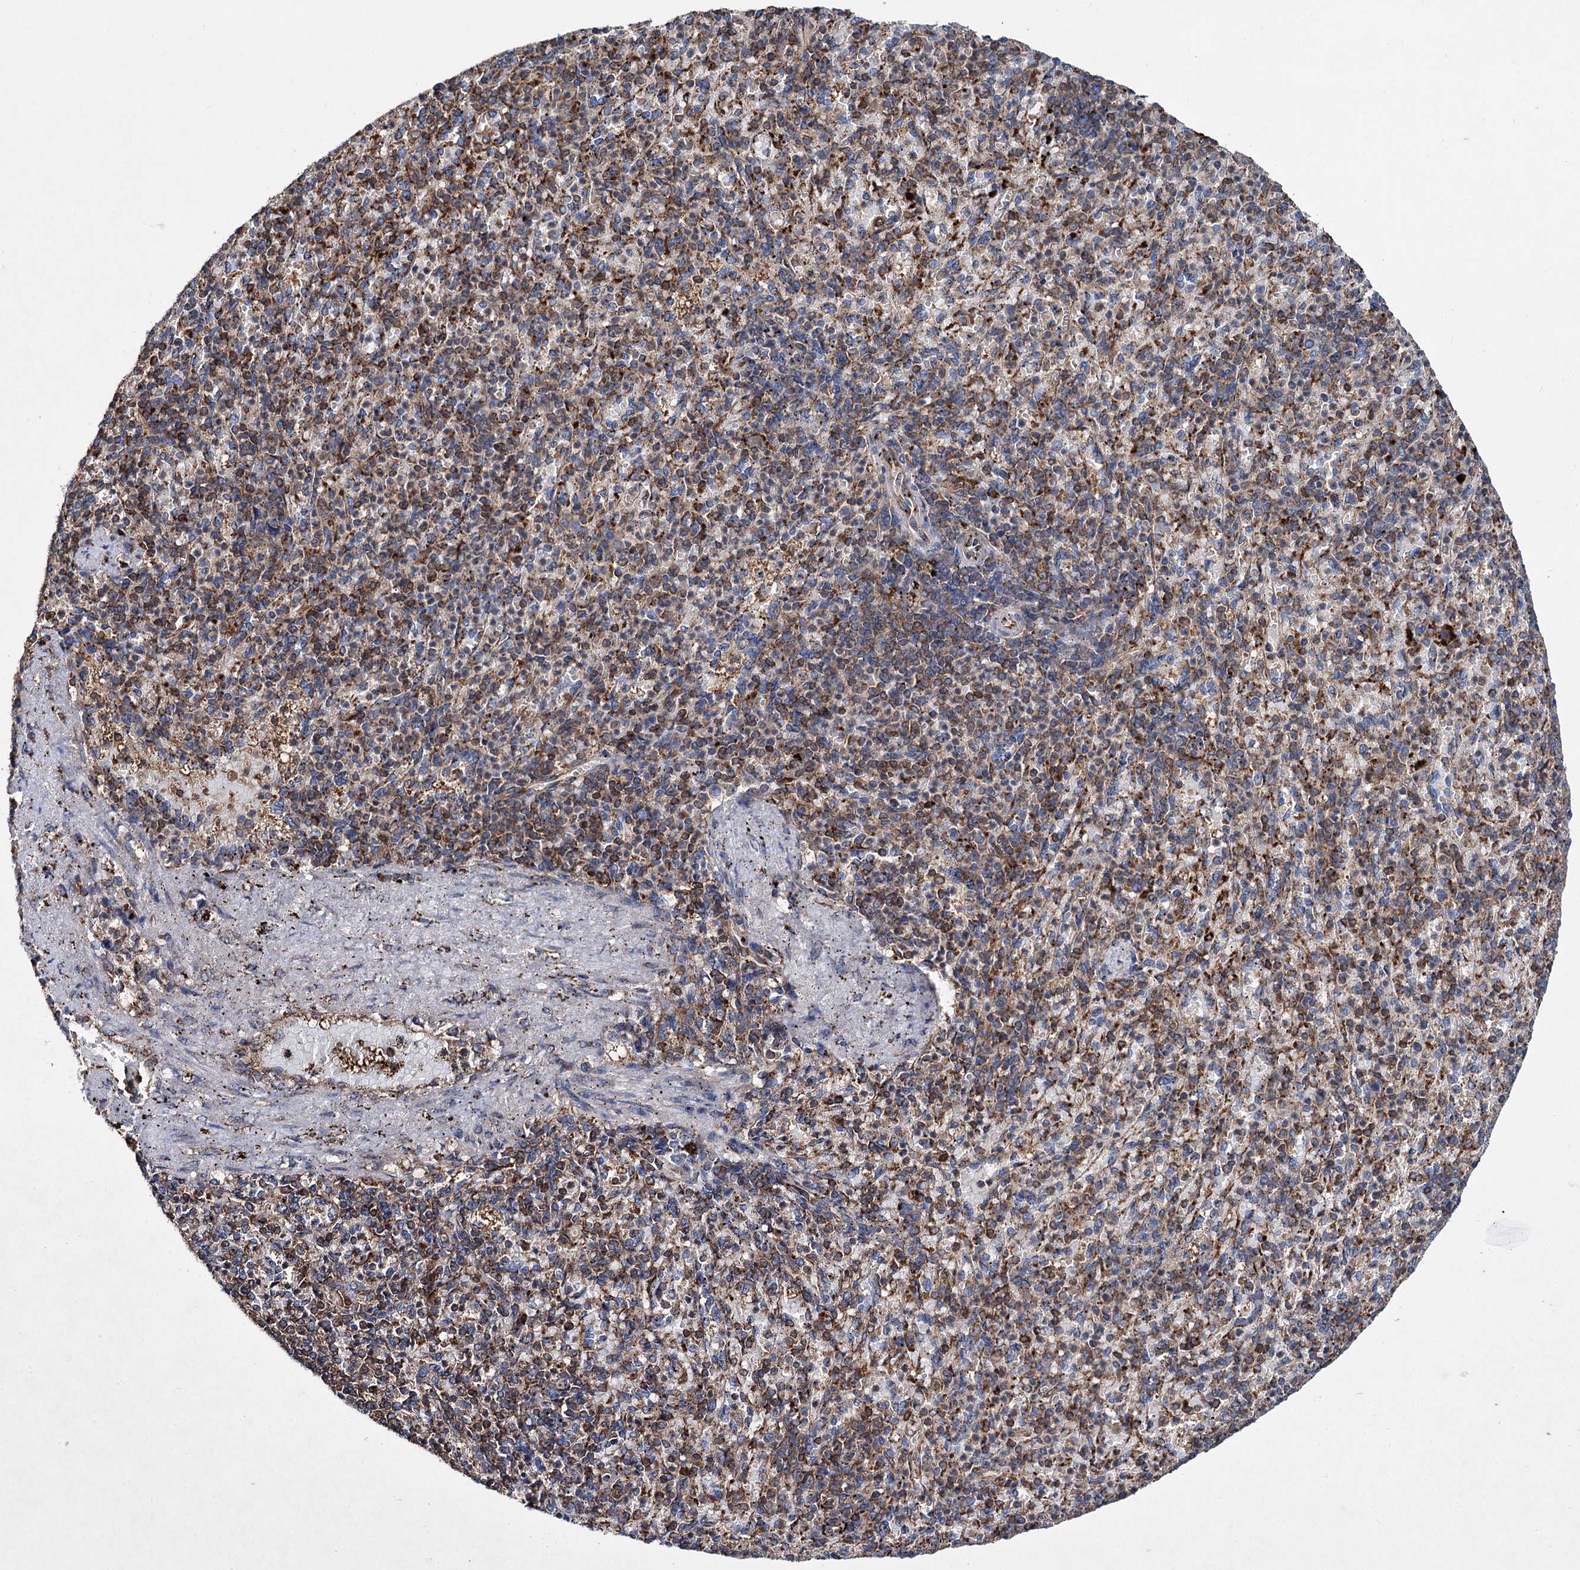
{"staining": {"intensity": "moderate", "quantity": "25%-75%", "location": "cytoplasmic/membranous"}, "tissue": "spleen", "cell_type": "Cells in red pulp", "image_type": "normal", "snomed": [{"axis": "morphology", "description": "Normal tissue, NOS"}, {"axis": "topography", "description": "Spleen"}], "caption": "The photomicrograph reveals immunohistochemical staining of benign spleen. There is moderate cytoplasmic/membranous staining is present in approximately 25%-75% of cells in red pulp. The staining is performed using DAB (3,3'-diaminobenzidine) brown chromogen to label protein expression. The nuclei are counter-stained blue using hematoxylin.", "gene": "SCPEP1", "patient": {"sex": "female", "age": 74}}